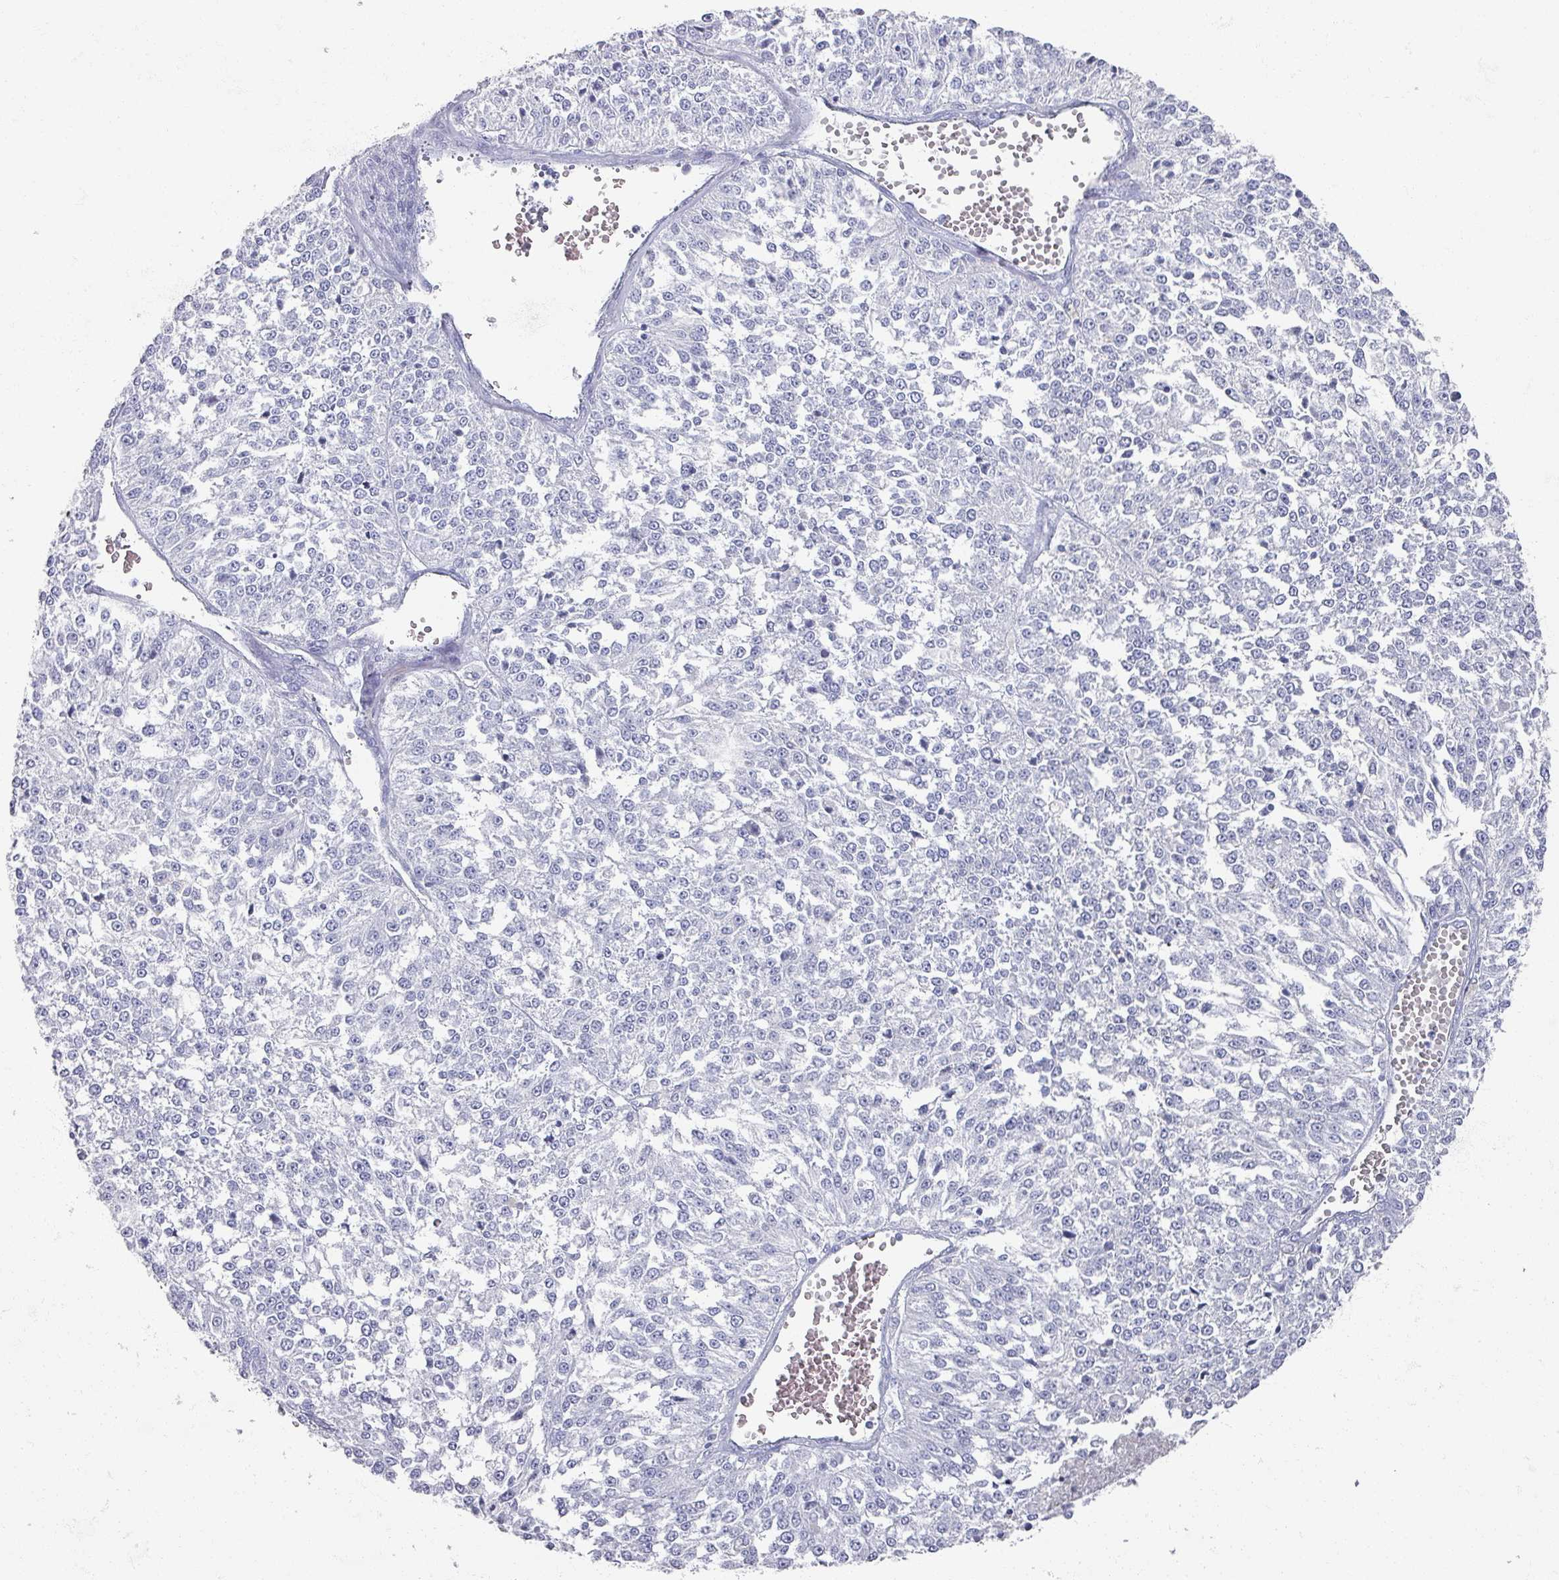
{"staining": {"intensity": "negative", "quantity": "none", "location": "none"}, "tissue": "melanoma", "cell_type": "Tumor cells", "image_type": "cancer", "snomed": [{"axis": "morphology", "description": "Malignant melanoma, NOS"}, {"axis": "topography", "description": "Skin"}], "caption": "A high-resolution micrograph shows immunohistochemistry staining of melanoma, which displays no significant expression in tumor cells.", "gene": "OMG", "patient": {"sex": "female", "age": 64}}